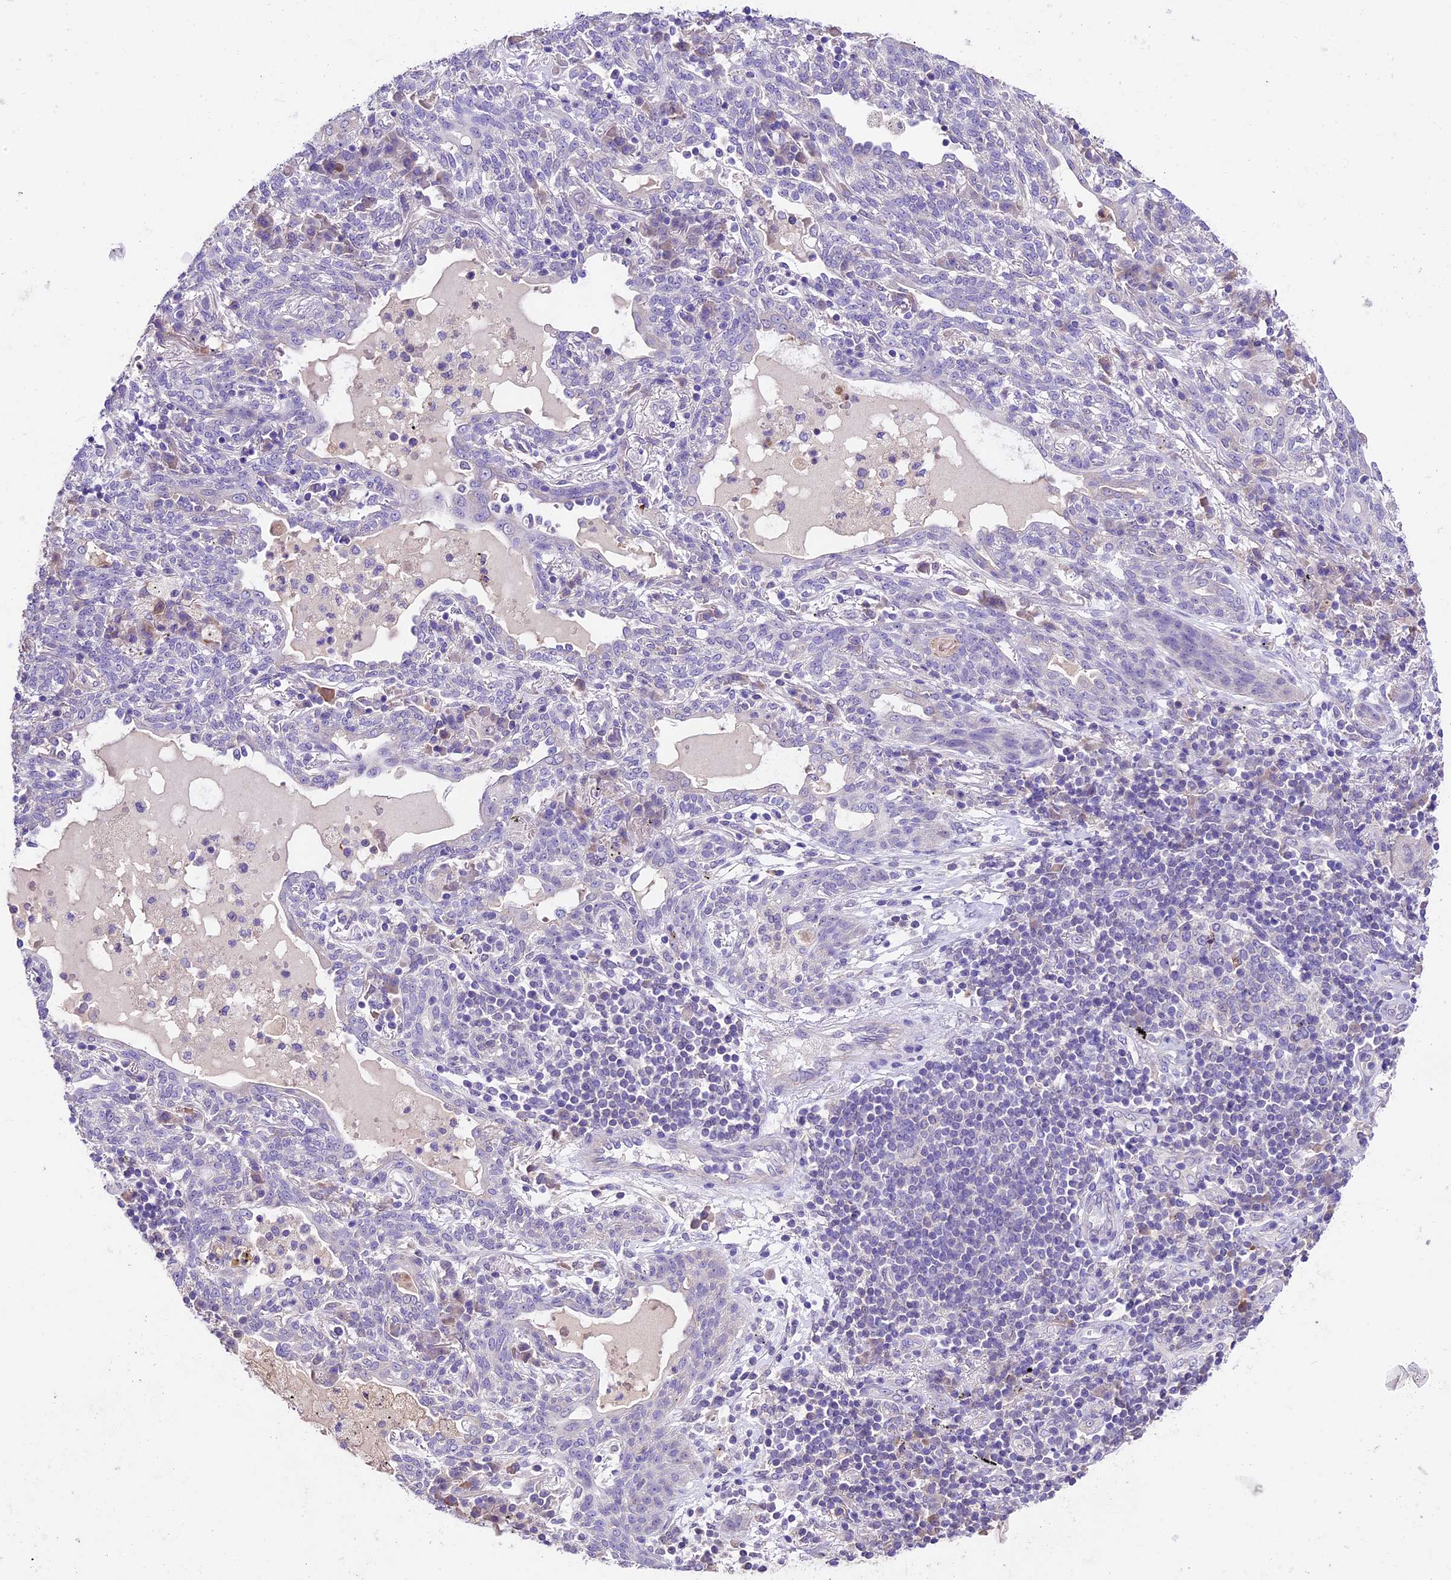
{"staining": {"intensity": "negative", "quantity": "none", "location": "none"}, "tissue": "lung cancer", "cell_type": "Tumor cells", "image_type": "cancer", "snomed": [{"axis": "morphology", "description": "Squamous cell carcinoma, NOS"}, {"axis": "topography", "description": "Lung"}], "caption": "Immunohistochemistry of human lung cancer (squamous cell carcinoma) reveals no expression in tumor cells.", "gene": "SBNO2", "patient": {"sex": "female", "age": 70}}